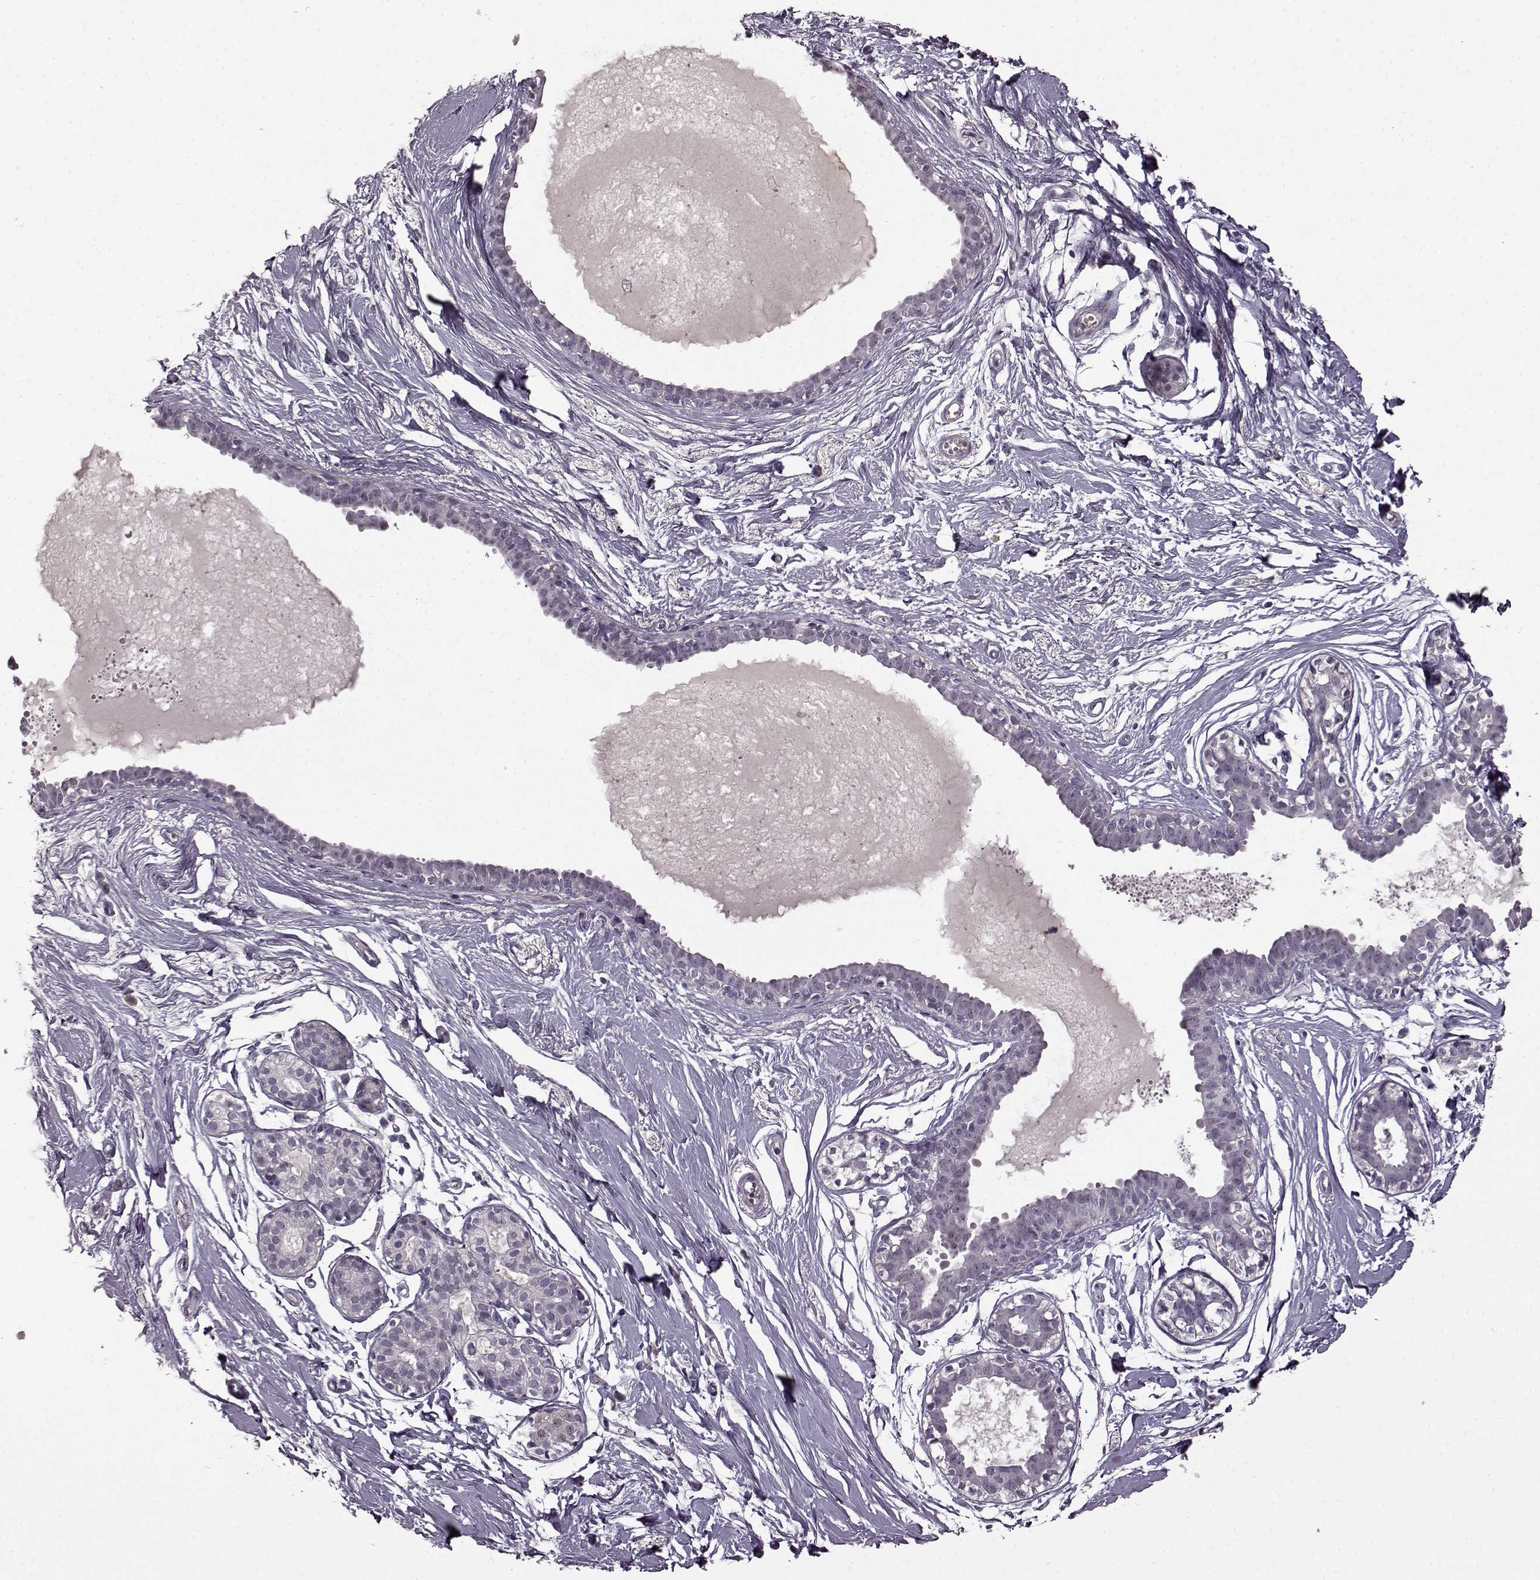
{"staining": {"intensity": "negative", "quantity": "none", "location": "none"}, "tissue": "breast", "cell_type": "Adipocytes", "image_type": "normal", "snomed": [{"axis": "morphology", "description": "Normal tissue, NOS"}, {"axis": "topography", "description": "Breast"}], "caption": "Immunohistochemistry micrograph of unremarkable breast: breast stained with DAB (3,3'-diaminobenzidine) displays no significant protein positivity in adipocytes.", "gene": "CNGA3", "patient": {"sex": "female", "age": 49}}